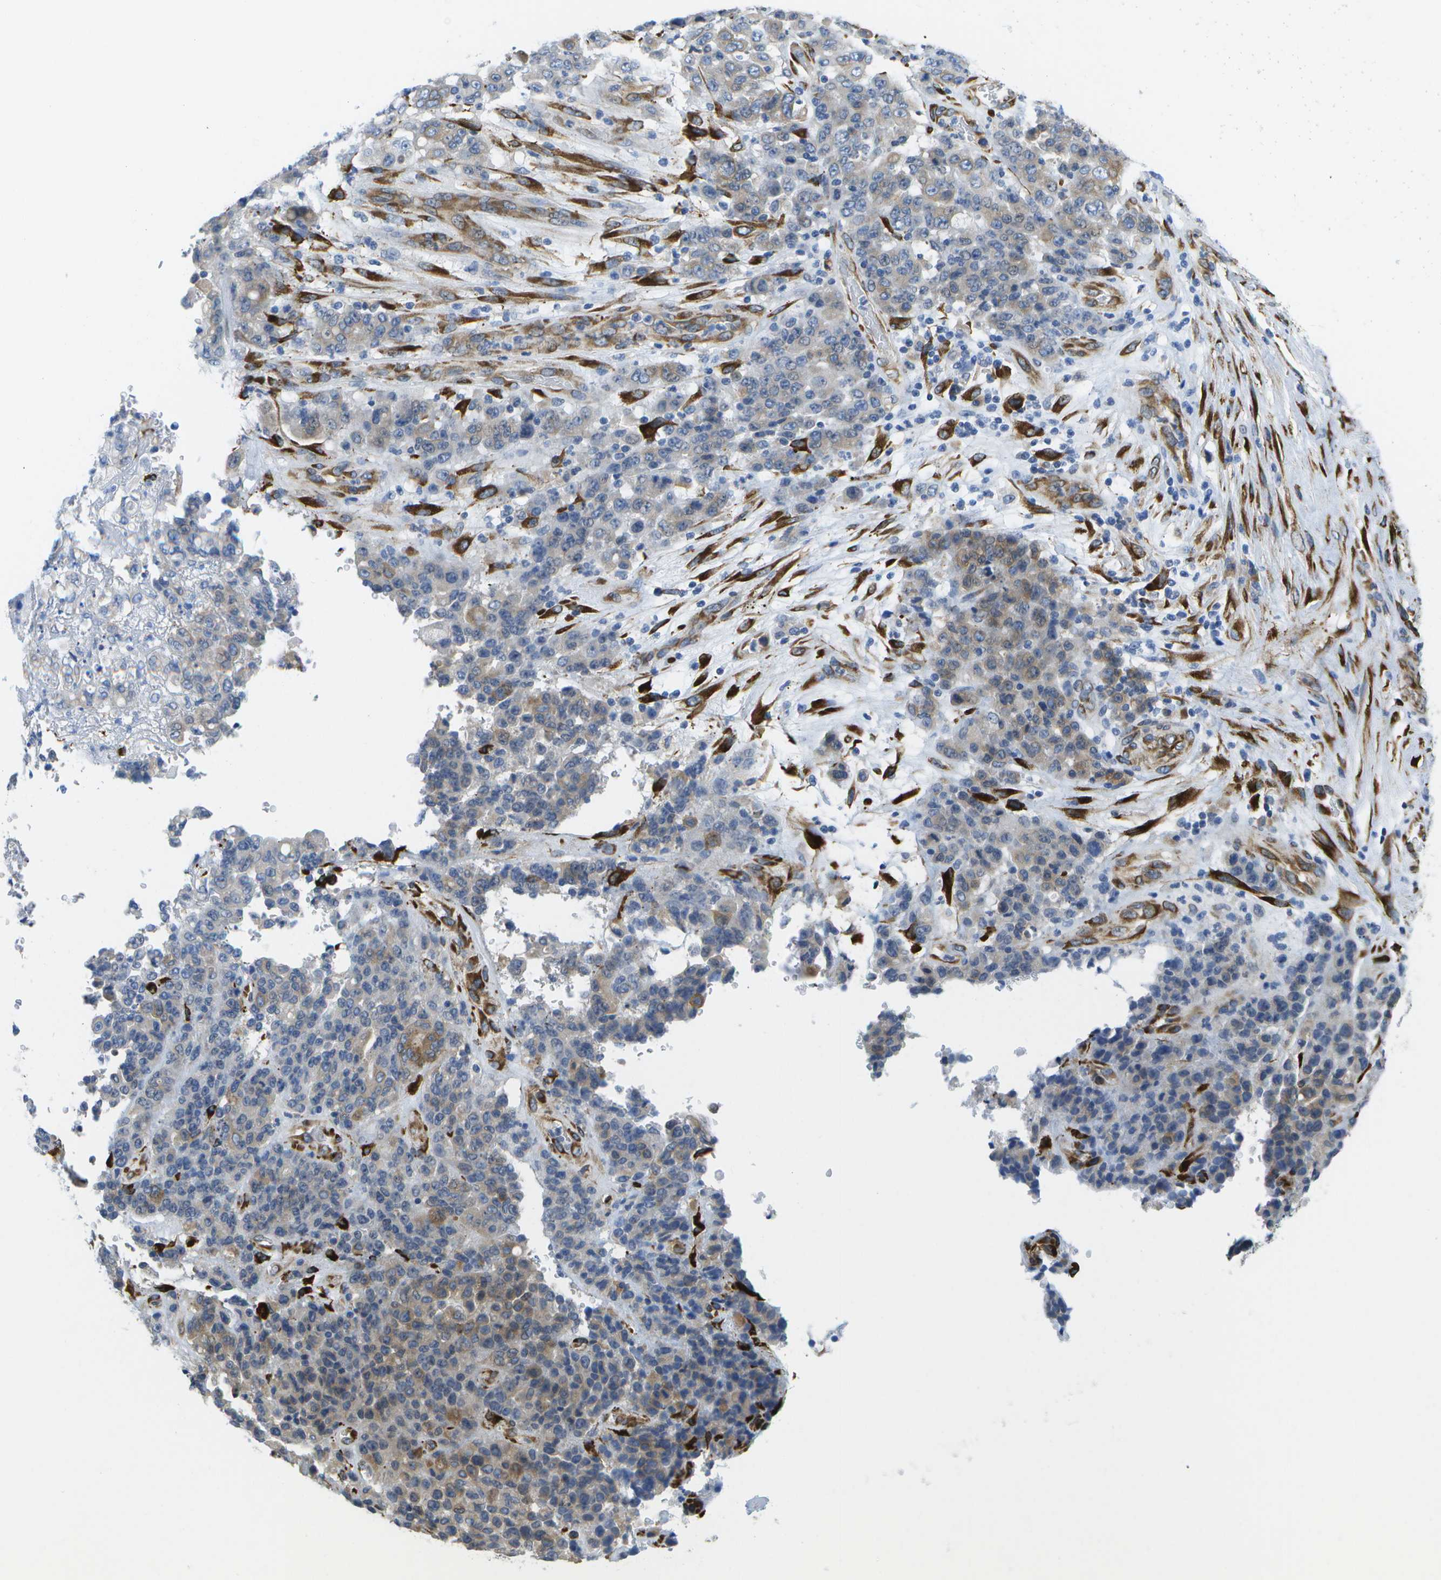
{"staining": {"intensity": "weak", "quantity": "<25%", "location": "cytoplasmic/membranous"}, "tissue": "stomach cancer", "cell_type": "Tumor cells", "image_type": "cancer", "snomed": [{"axis": "morphology", "description": "Adenocarcinoma, NOS"}, {"axis": "topography", "description": "Stomach"}], "caption": "An IHC photomicrograph of stomach cancer (adenocarcinoma) is shown. There is no staining in tumor cells of stomach cancer (adenocarcinoma).", "gene": "ZDHHC17", "patient": {"sex": "female", "age": 73}}